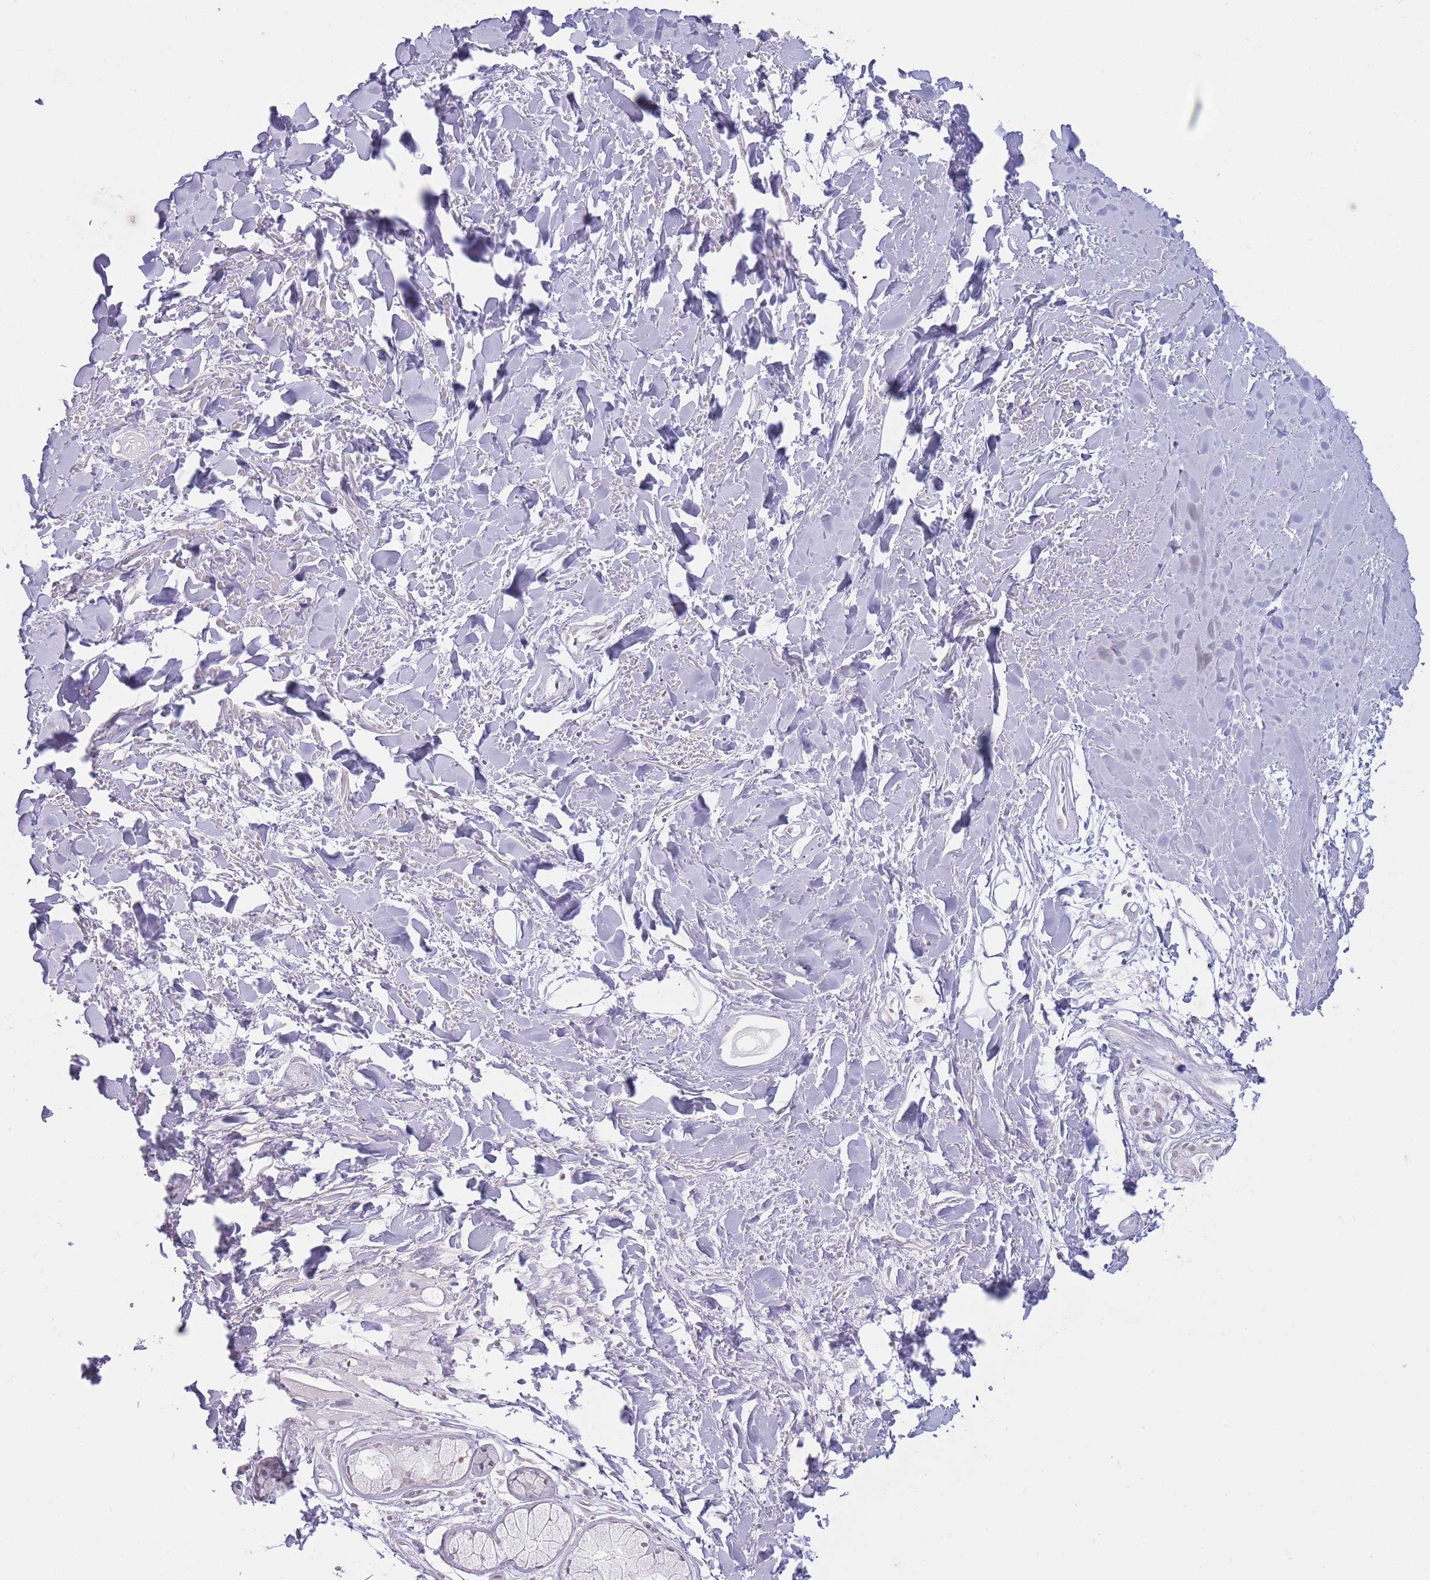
{"staining": {"intensity": "negative", "quantity": "none", "location": "none"}, "tissue": "adipose tissue", "cell_type": "Adipocytes", "image_type": "normal", "snomed": [{"axis": "morphology", "description": "Normal tissue, NOS"}, {"axis": "topography", "description": "Cartilage tissue"}], "caption": "Immunohistochemistry of unremarkable human adipose tissue demonstrates no expression in adipocytes. Nuclei are stained in blue.", "gene": "KIF16B", "patient": {"sex": "male", "age": 57}}